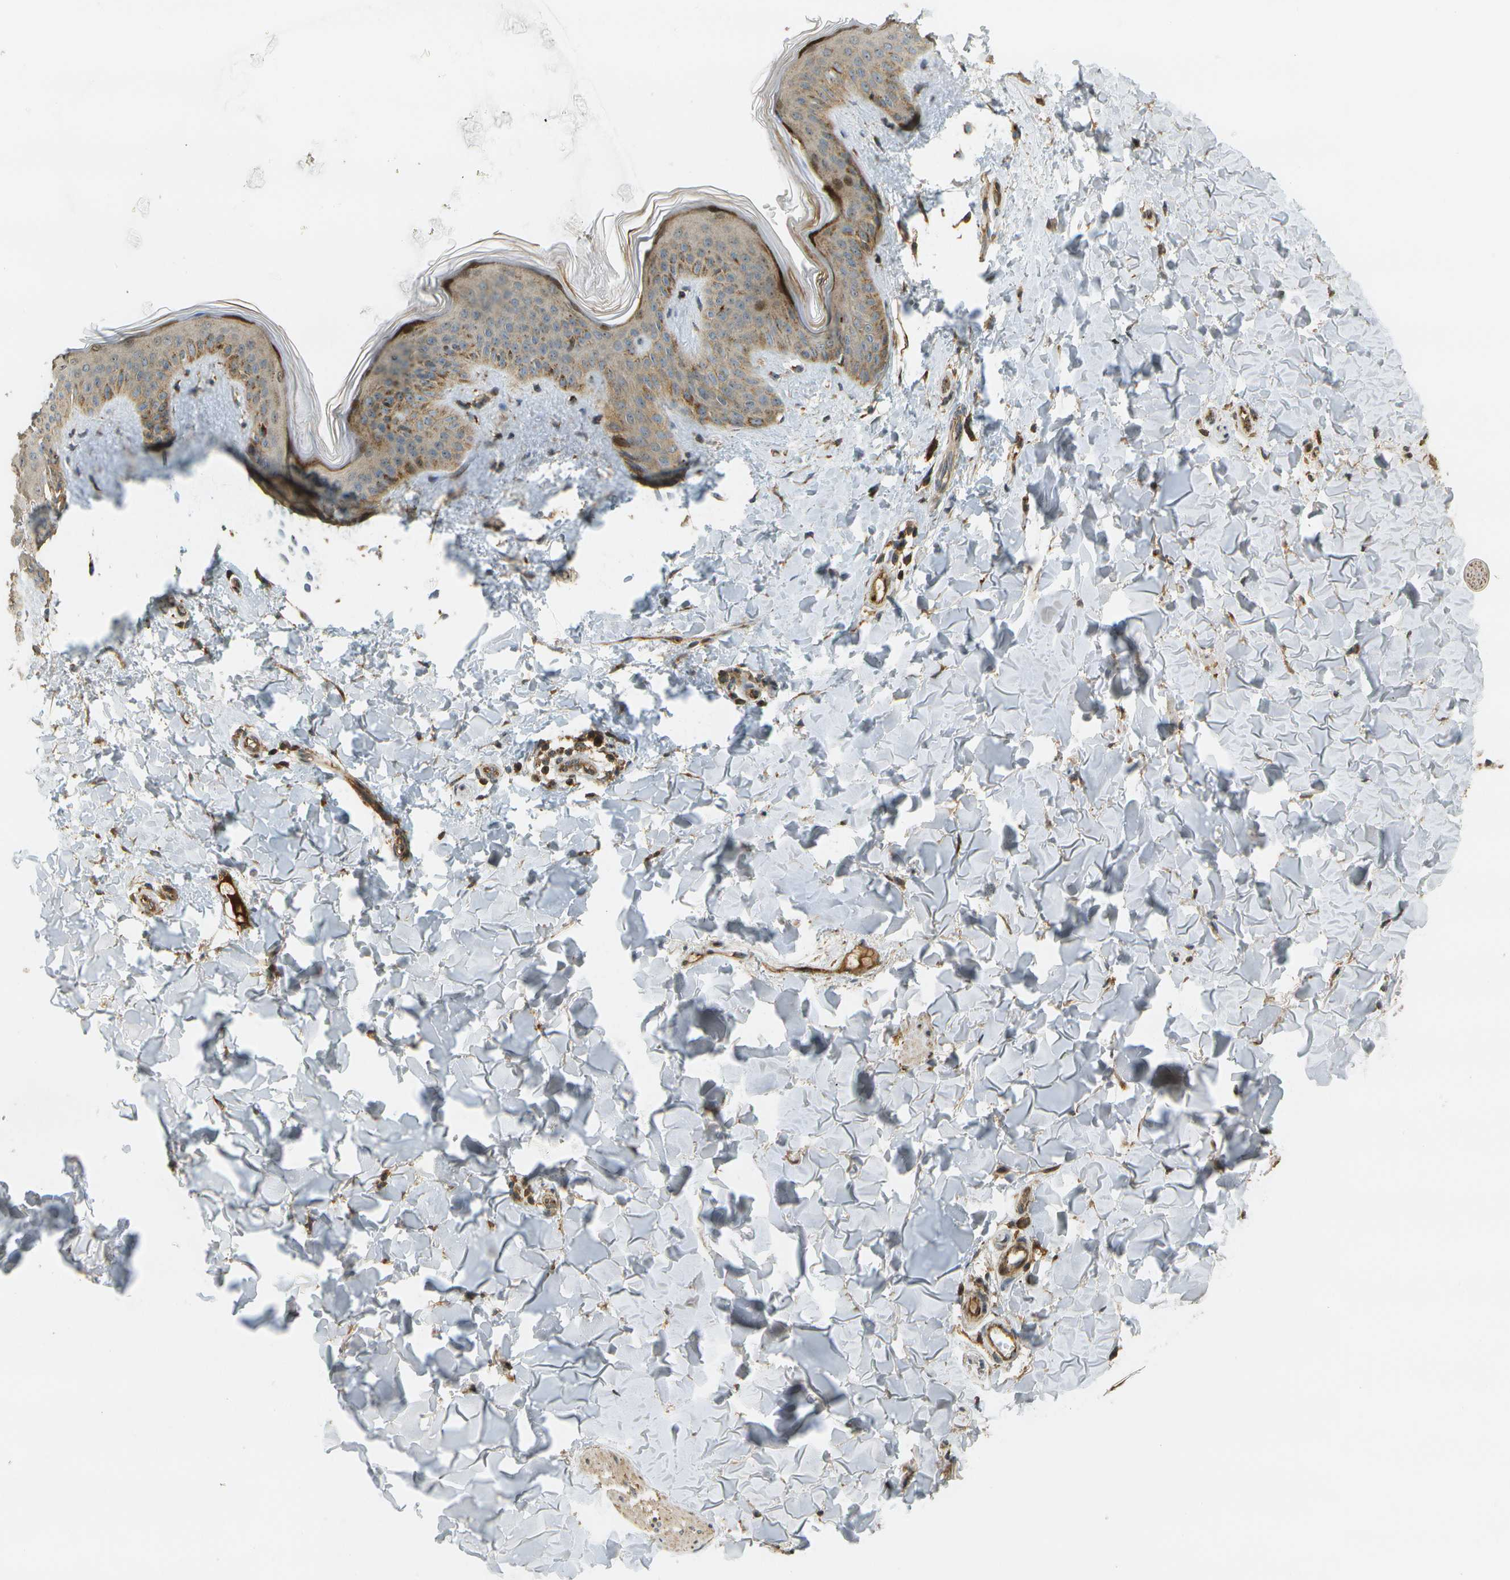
{"staining": {"intensity": "moderate", "quantity": ">75%", "location": "cytoplasmic/membranous"}, "tissue": "skin", "cell_type": "Fibroblasts", "image_type": "normal", "snomed": [{"axis": "morphology", "description": "Normal tissue, NOS"}, {"axis": "topography", "description": "Skin"}], "caption": "A brown stain labels moderate cytoplasmic/membranous positivity of a protein in fibroblasts of unremarkable skin.", "gene": "LRP12", "patient": {"sex": "female", "age": 17}}